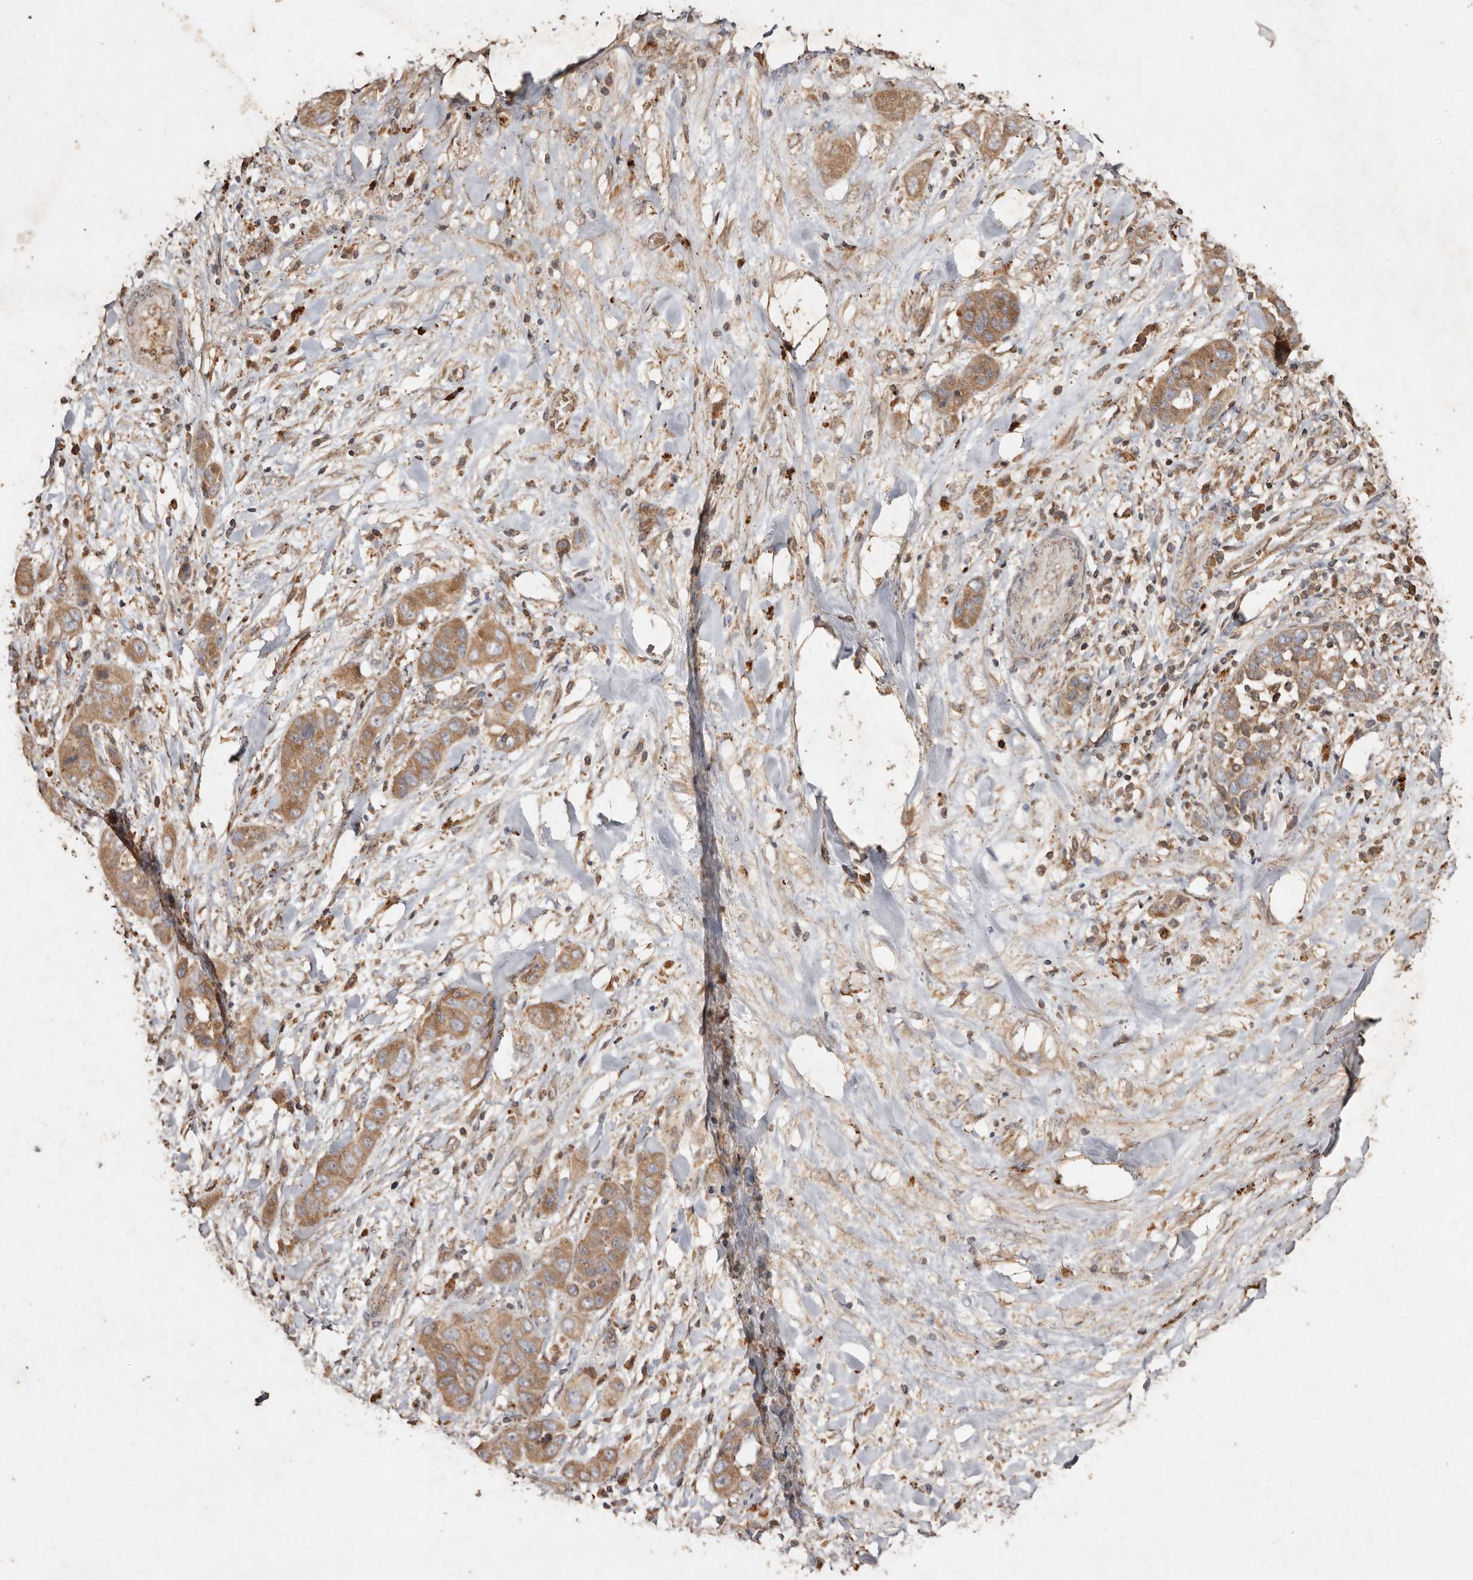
{"staining": {"intensity": "moderate", "quantity": ">75%", "location": "cytoplasmic/membranous"}, "tissue": "liver cancer", "cell_type": "Tumor cells", "image_type": "cancer", "snomed": [{"axis": "morphology", "description": "Cholangiocarcinoma"}, {"axis": "topography", "description": "Liver"}], "caption": "A micrograph of human liver cancer stained for a protein demonstrates moderate cytoplasmic/membranous brown staining in tumor cells.", "gene": "FARS2", "patient": {"sex": "female", "age": 52}}